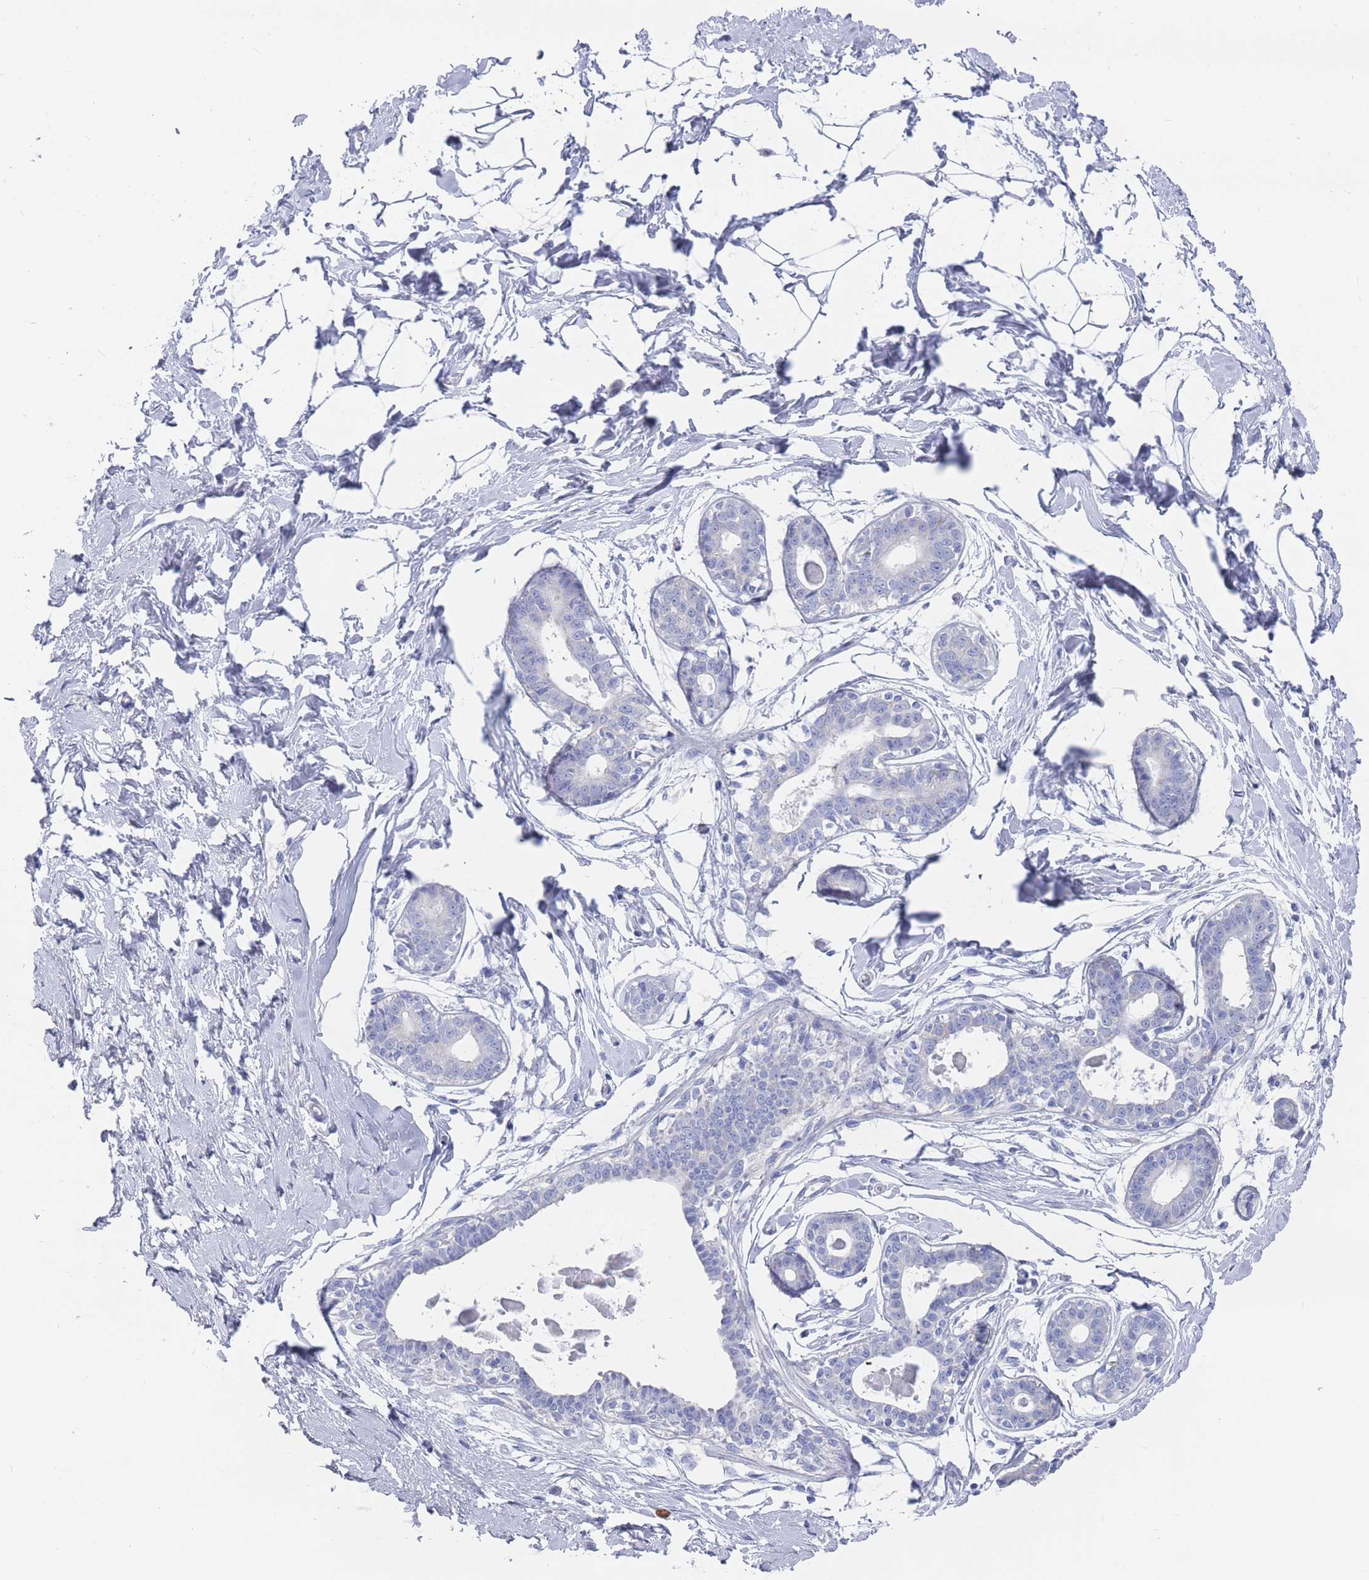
{"staining": {"intensity": "negative", "quantity": "none", "location": "none"}, "tissue": "breast", "cell_type": "Adipocytes", "image_type": "normal", "snomed": [{"axis": "morphology", "description": "Normal tissue, NOS"}, {"axis": "topography", "description": "Breast"}], "caption": "This is an immunohistochemistry photomicrograph of normal breast. There is no positivity in adipocytes.", "gene": "ST8SIA5", "patient": {"sex": "female", "age": 45}}